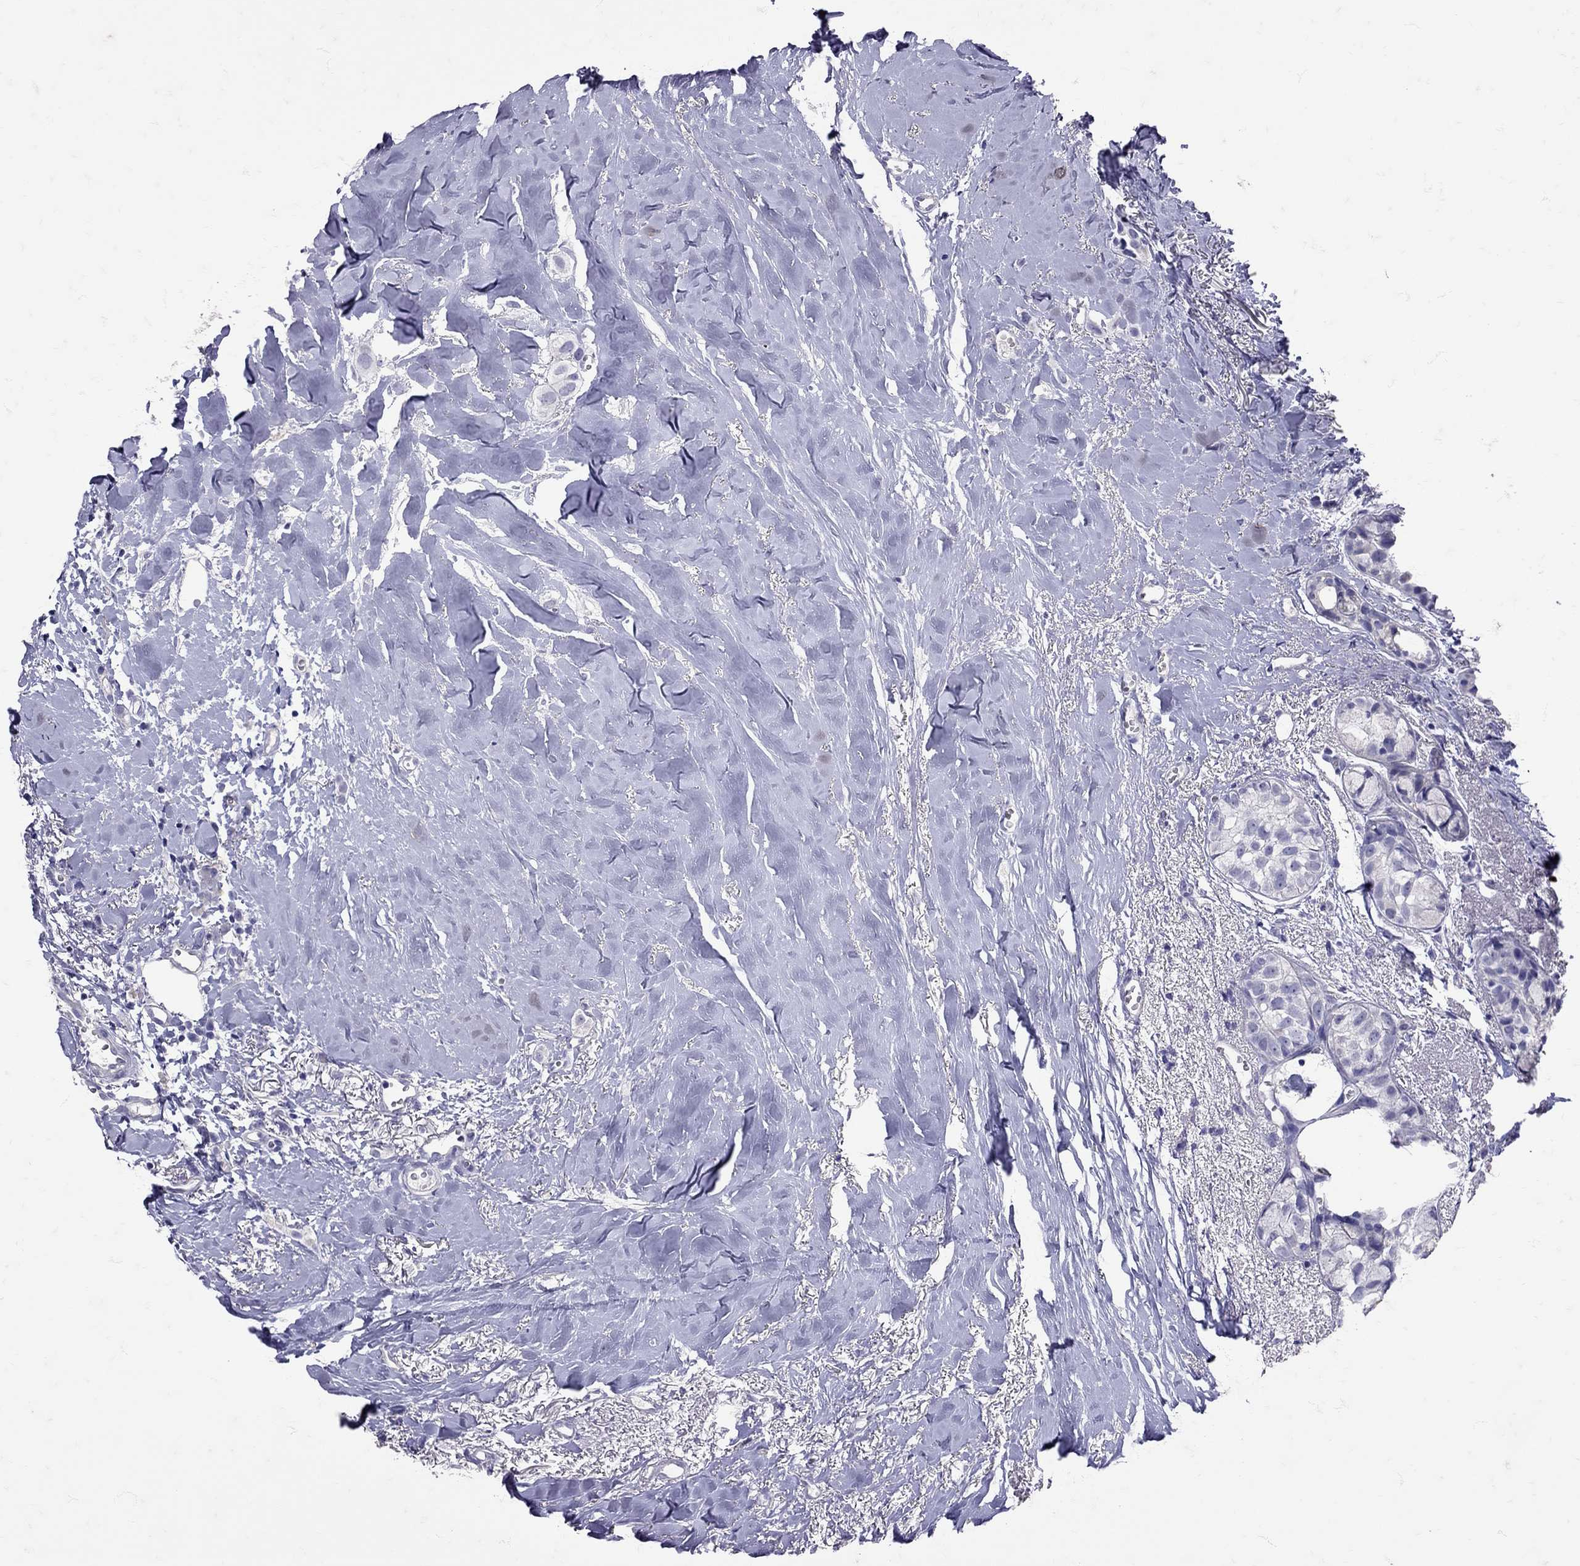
{"staining": {"intensity": "negative", "quantity": "none", "location": "none"}, "tissue": "breast cancer", "cell_type": "Tumor cells", "image_type": "cancer", "snomed": [{"axis": "morphology", "description": "Duct carcinoma"}, {"axis": "topography", "description": "Breast"}], "caption": "IHC image of neoplastic tissue: human breast cancer stained with DAB (3,3'-diaminobenzidine) exhibits no significant protein staining in tumor cells.", "gene": "SST", "patient": {"sex": "female", "age": 85}}